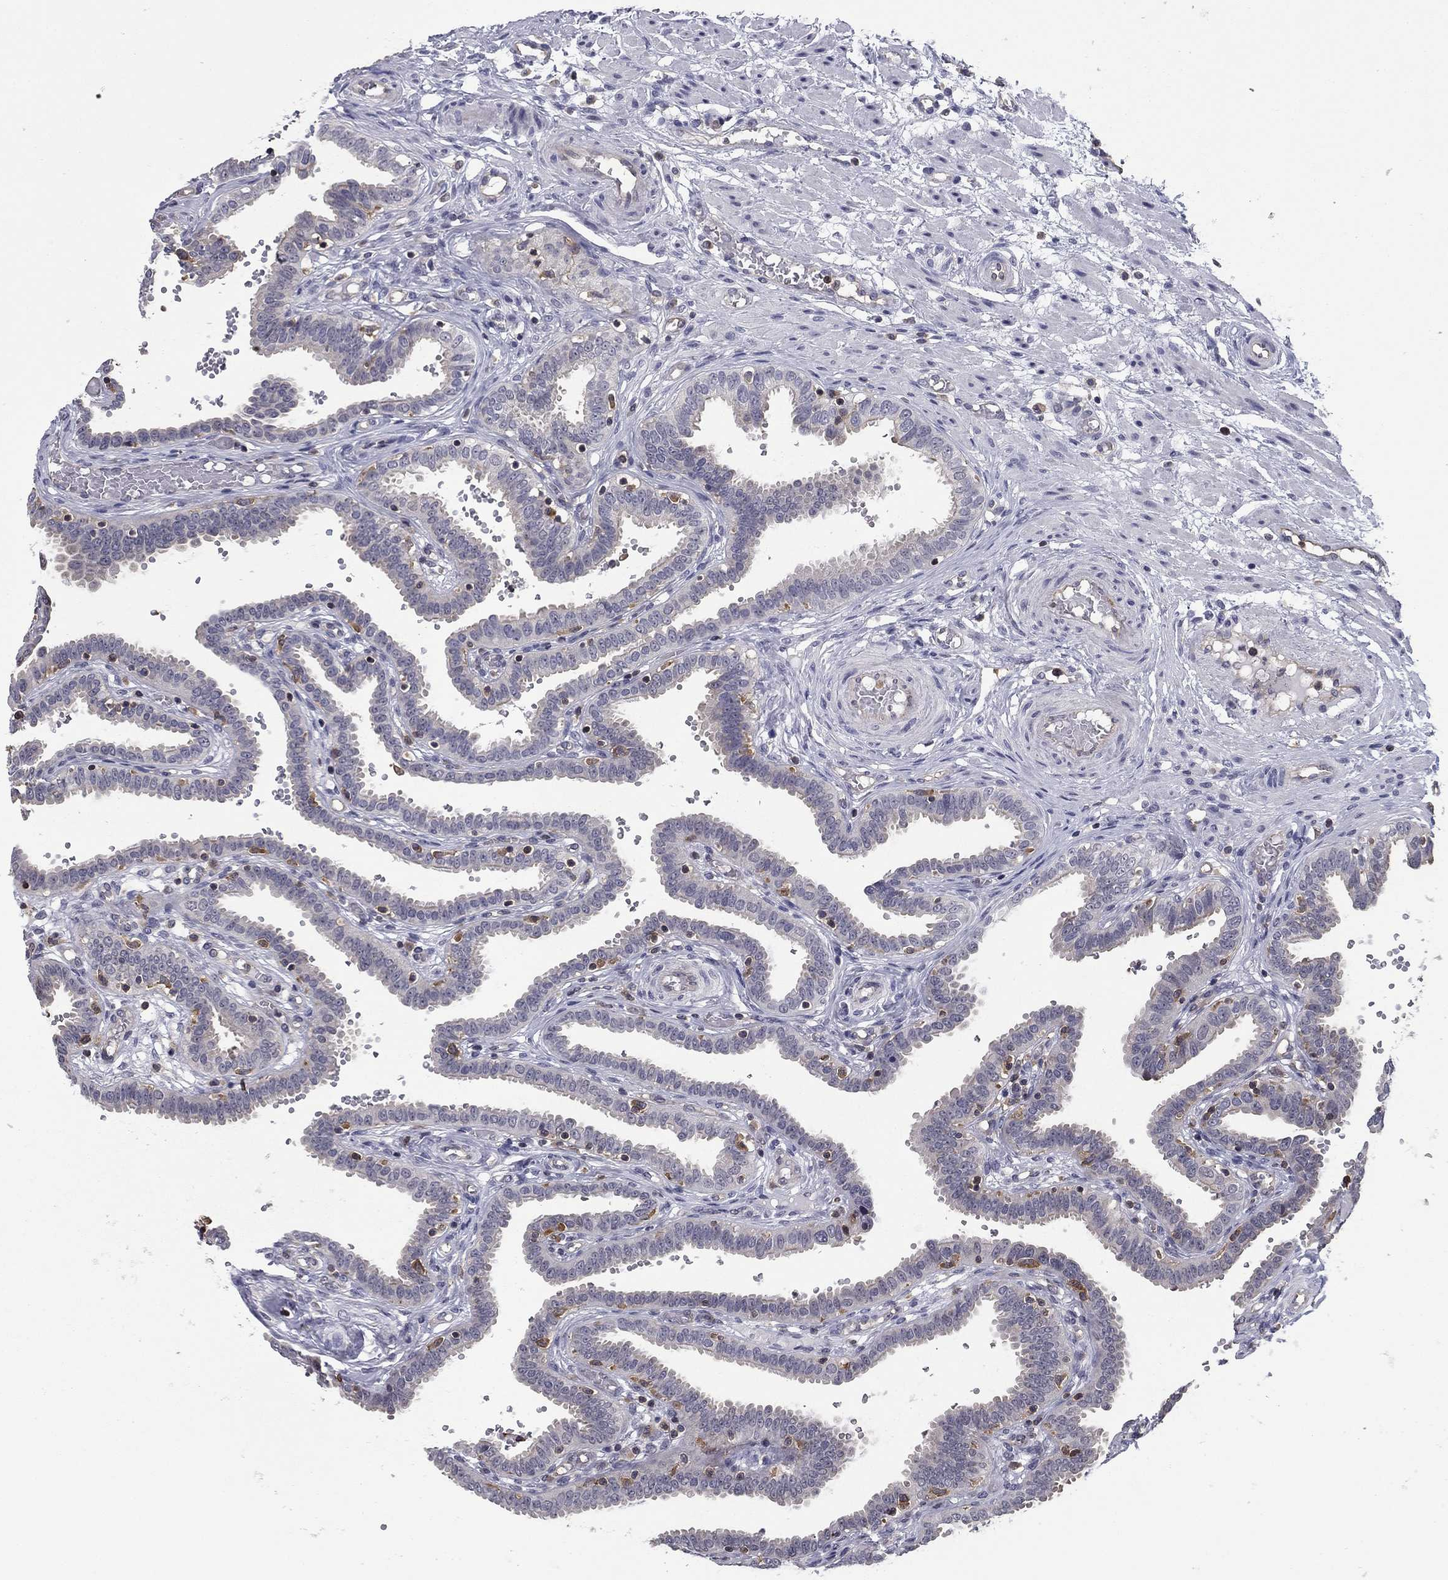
{"staining": {"intensity": "negative", "quantity": "none", "location": "none"}, "tissue": "fallopian tube", "cell_type": "Glandular cells", "image_type": "normal", "snomed": [{"axis": "morphology", "description": "Normal tissue, NOS"}, {"axis": "topography", "description": "Fallopian tube"}], "caption": "A high-resolution histopathology image shows immunohistochemistry (IHC) staining of benign fallopian tube, which displays no significant staining in glandular cells.", "gene": "PLCB2", "patient": {"sex": "female", "age": 37}}